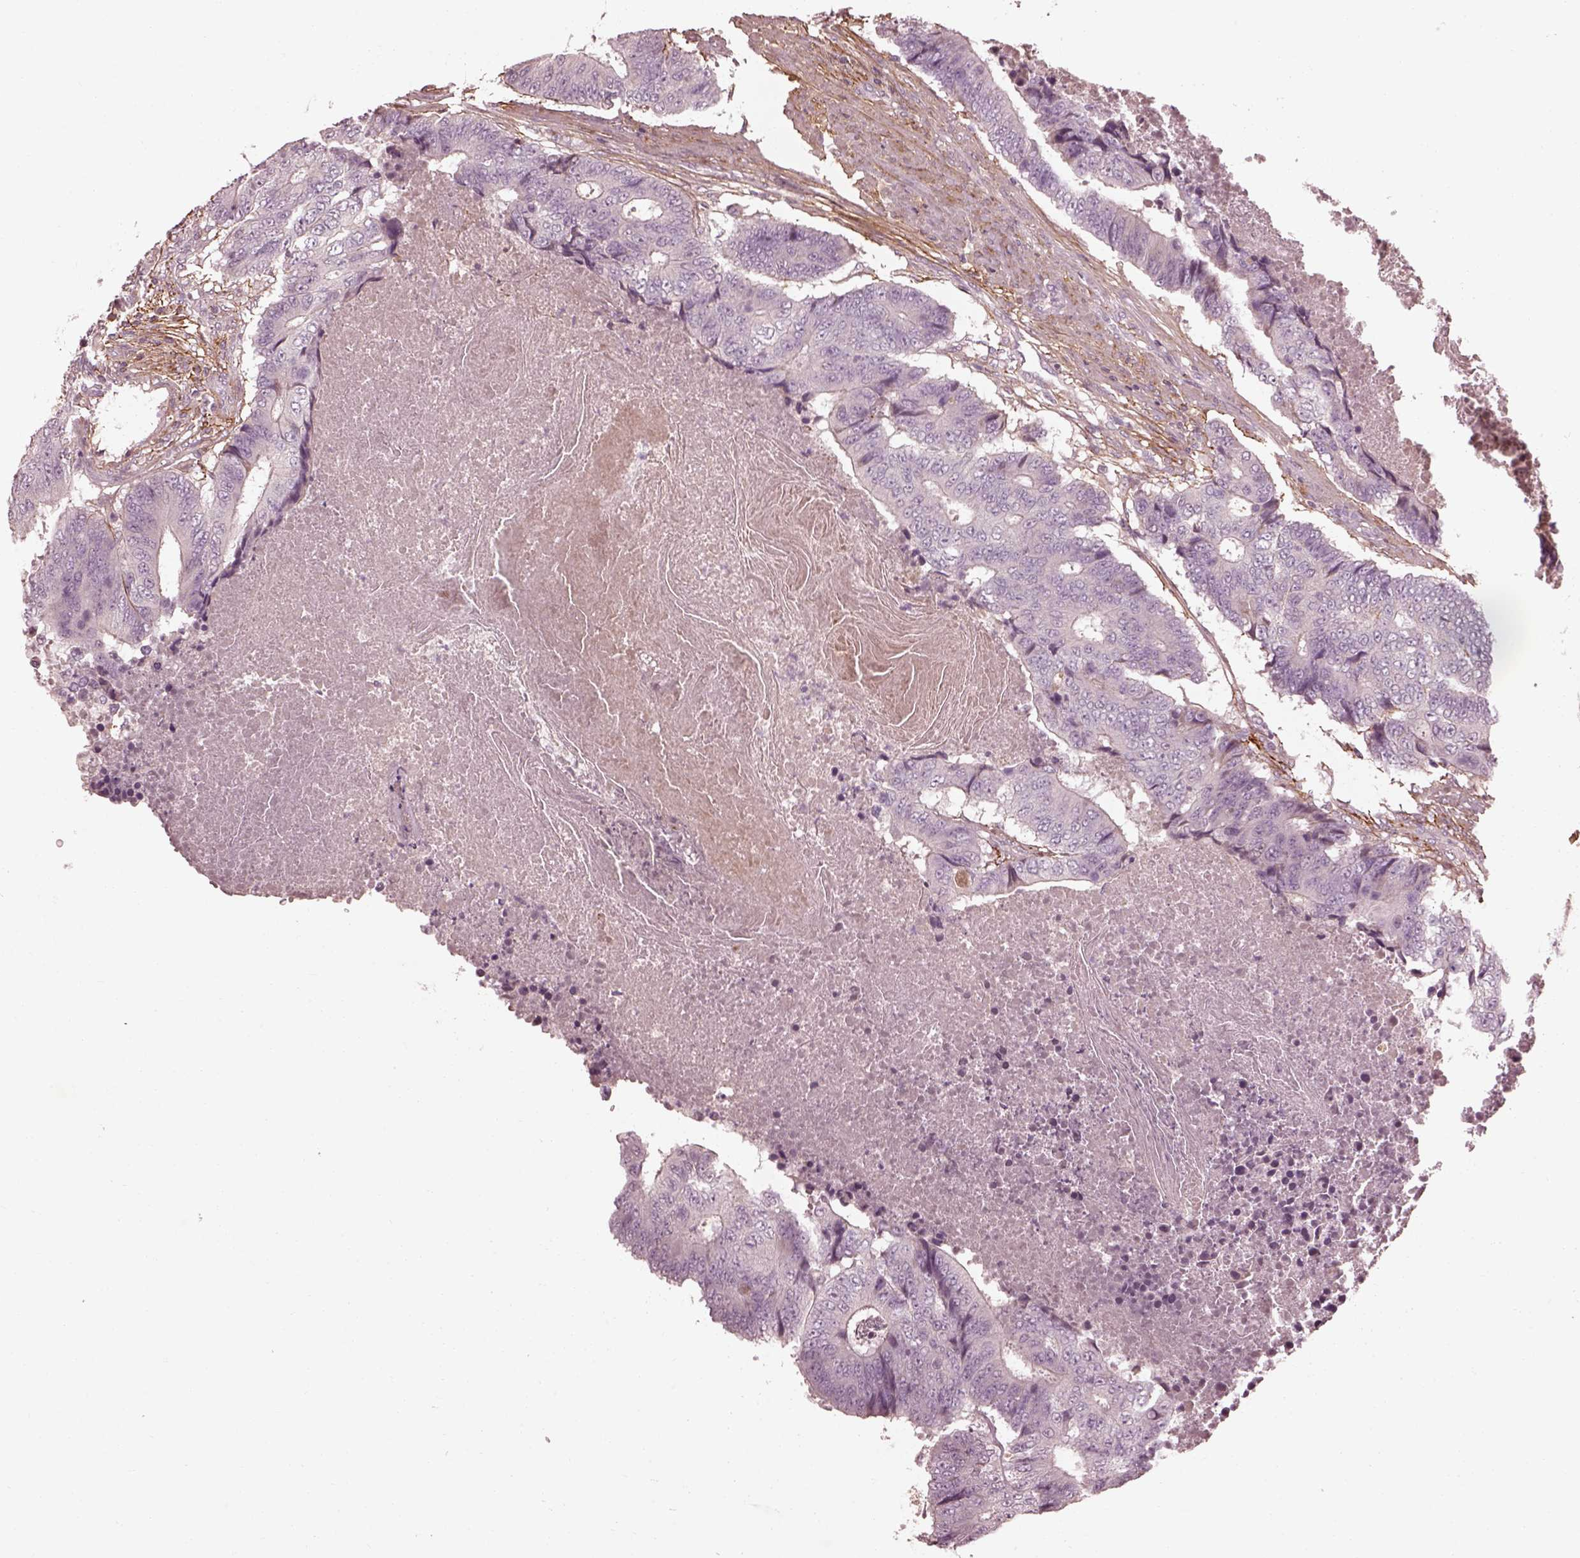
{"staining": {"intensity": "negative", "quantity": "none", "location": "none"}, "tissue": "colorectal cancer", "cell_type": "Tumor cells", "image_type": "cancer", "snomed": [{"axis": "morphology", "description": "Adenocarcinoma, NOS"}, {"axis": "topography", "description": "Colon"}], "caption": "The photomicrograph reveals no staining of tumor cells in colorectal adenocarcinoma.", "gene": "EFEMP1", "patient": {"sex": "female", "age": 48}}